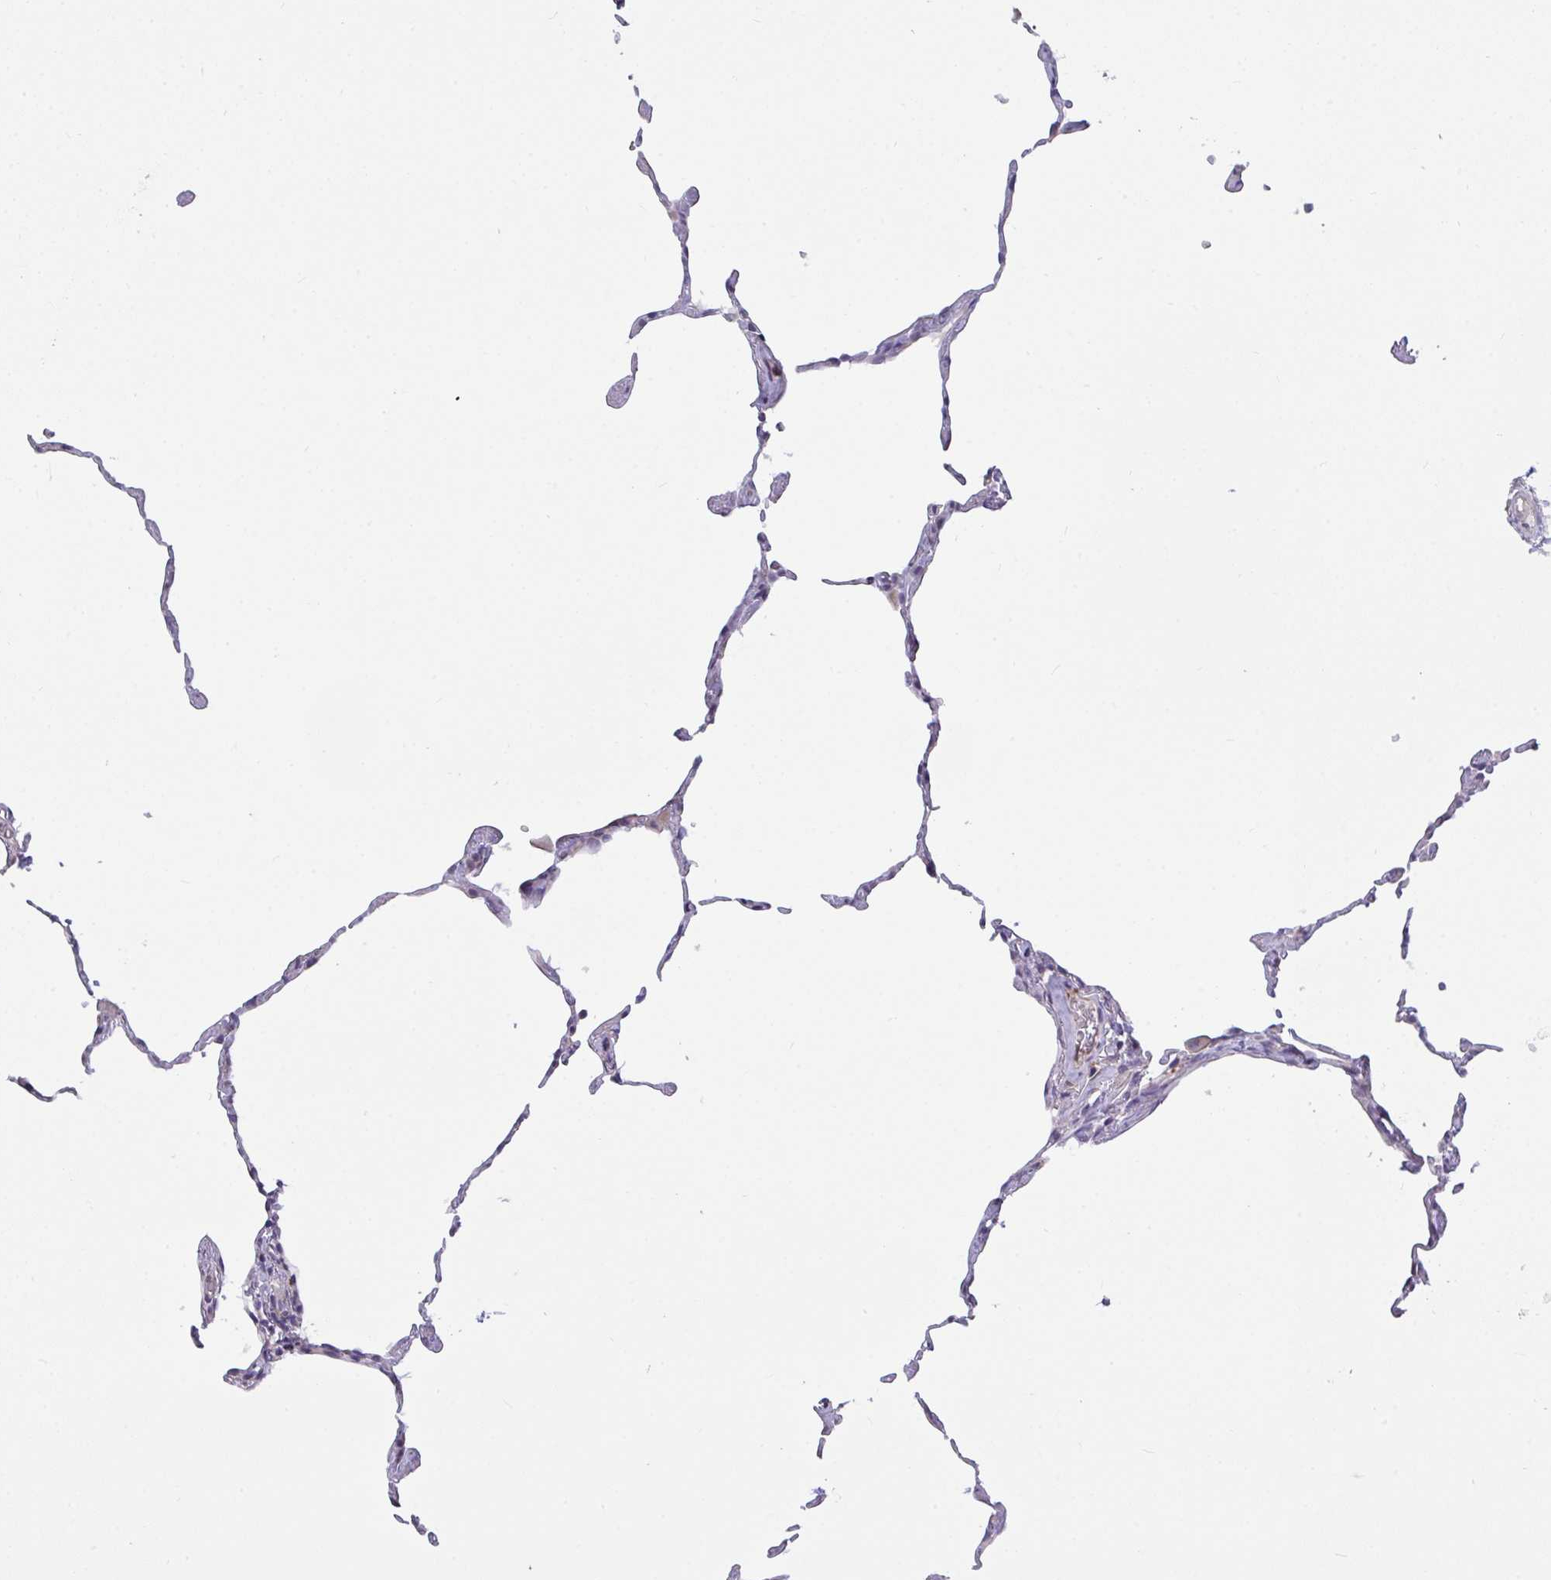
{"staining": {"intensity": "negative", "quantity": "none", "location": "none"}, "tissue": "lung", "cell_type": "Alveolar cells", "image_type": "normal", "snomed": [{"axis": "morphology", "description": "Normal tissue, NOS"}, {"axis": "topography", "description": "Lung"}], "caption": "Immunohistochemistry of benign human lung reveals no positivity in alveolar cells.", "gene": "SEMA6B", "patient": {"sex": "female", "age": 57}}